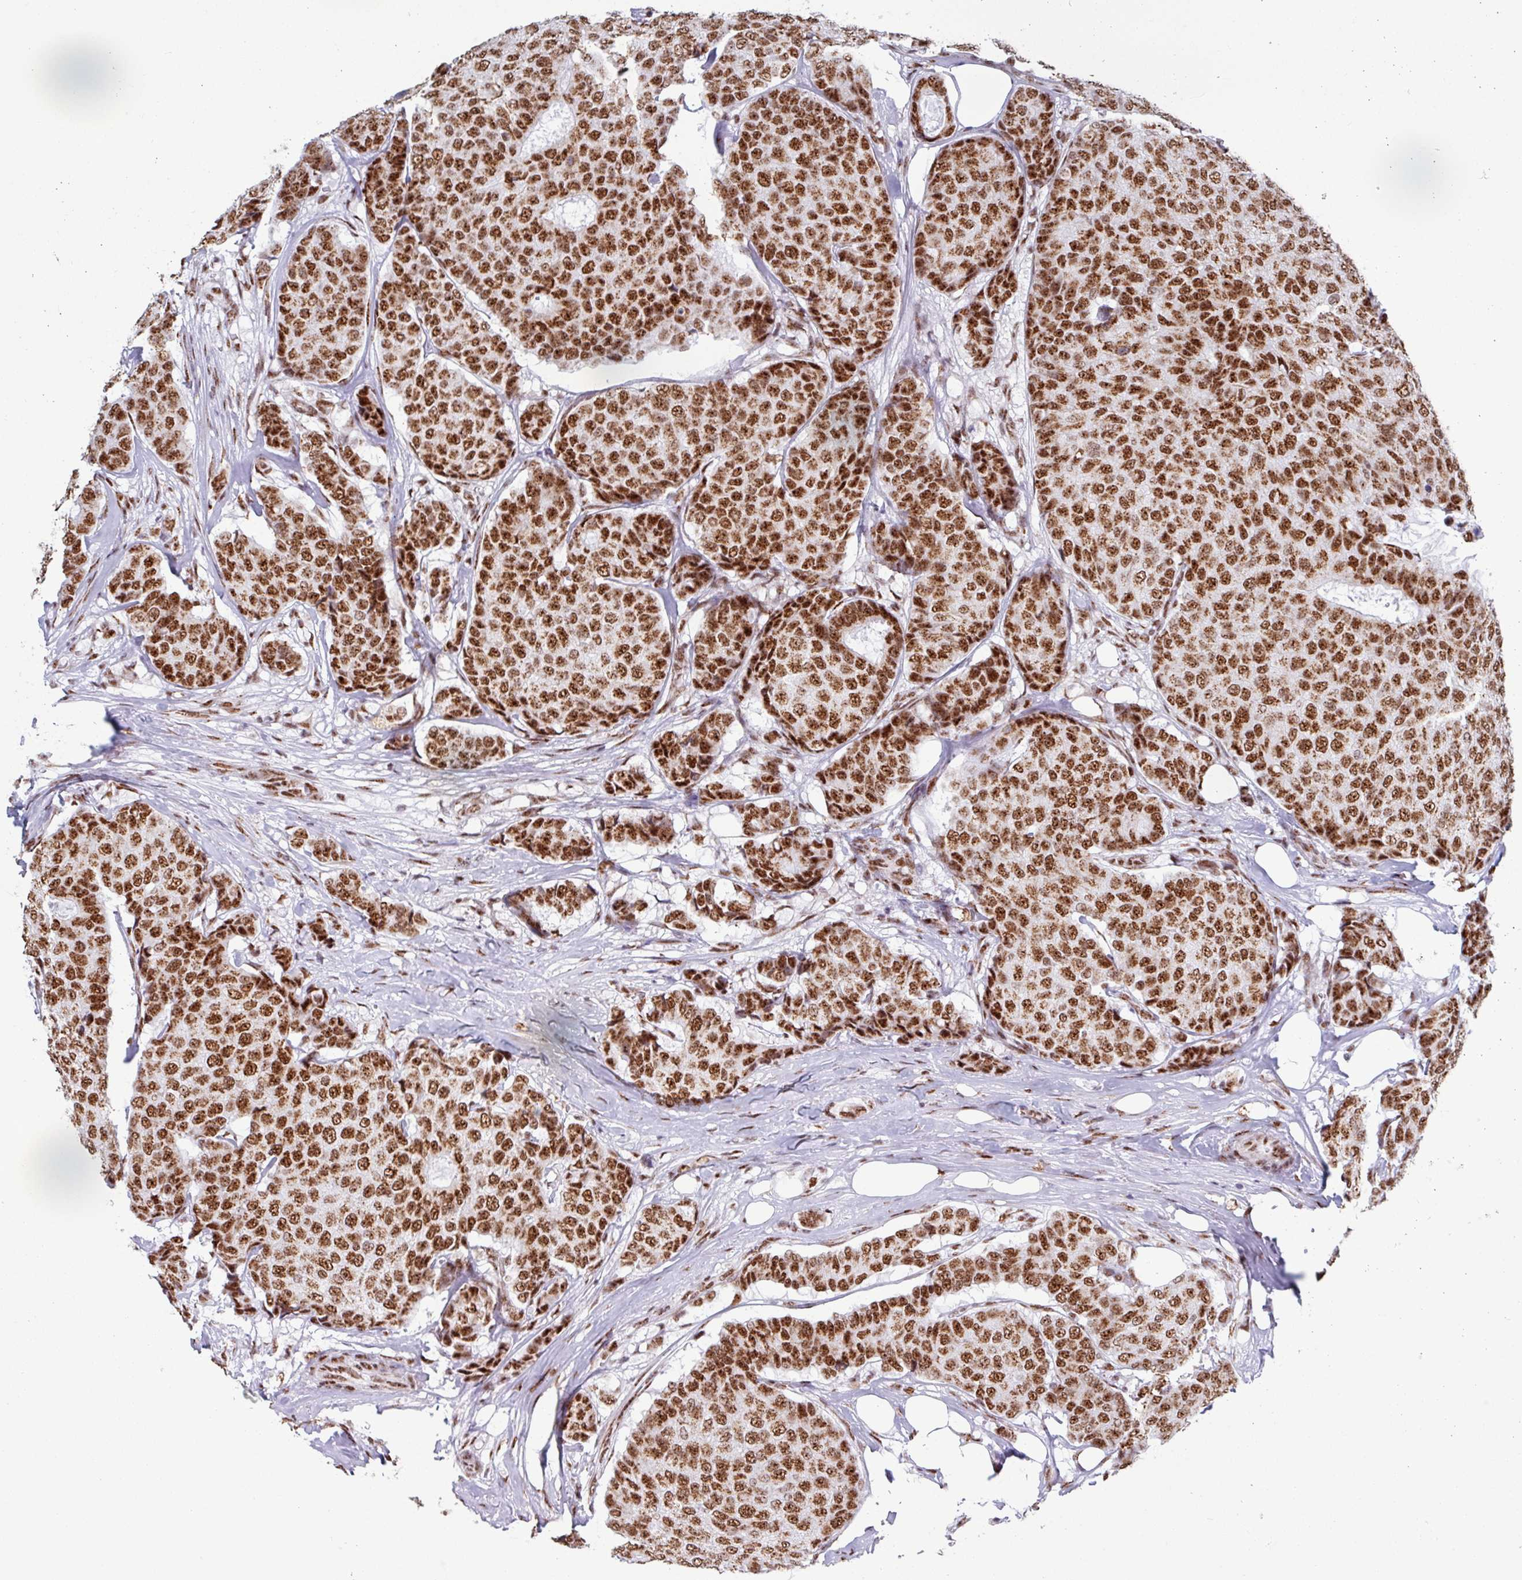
{"staining": {"intensity": "strong", "quantity": ">75%", "location": "nuclear"}, "tissue": "breast cancer", "cell_type": "Tumor cells", "image_type": "cancer", "snomed": [{"axis": "morphology", "description": "Duct carcinoma"}, {"axis": "topography", "description": "Breast"}], "caption": "High-power microscopy captured an immunohistochemistry photomicrograph of breast cancer (invasive ductal carcinoma), revealing strong nuclear positivity in about >75% of tumor cells.", "gene": "PUF60", "patient": {"sex": "female", "age": 75}}